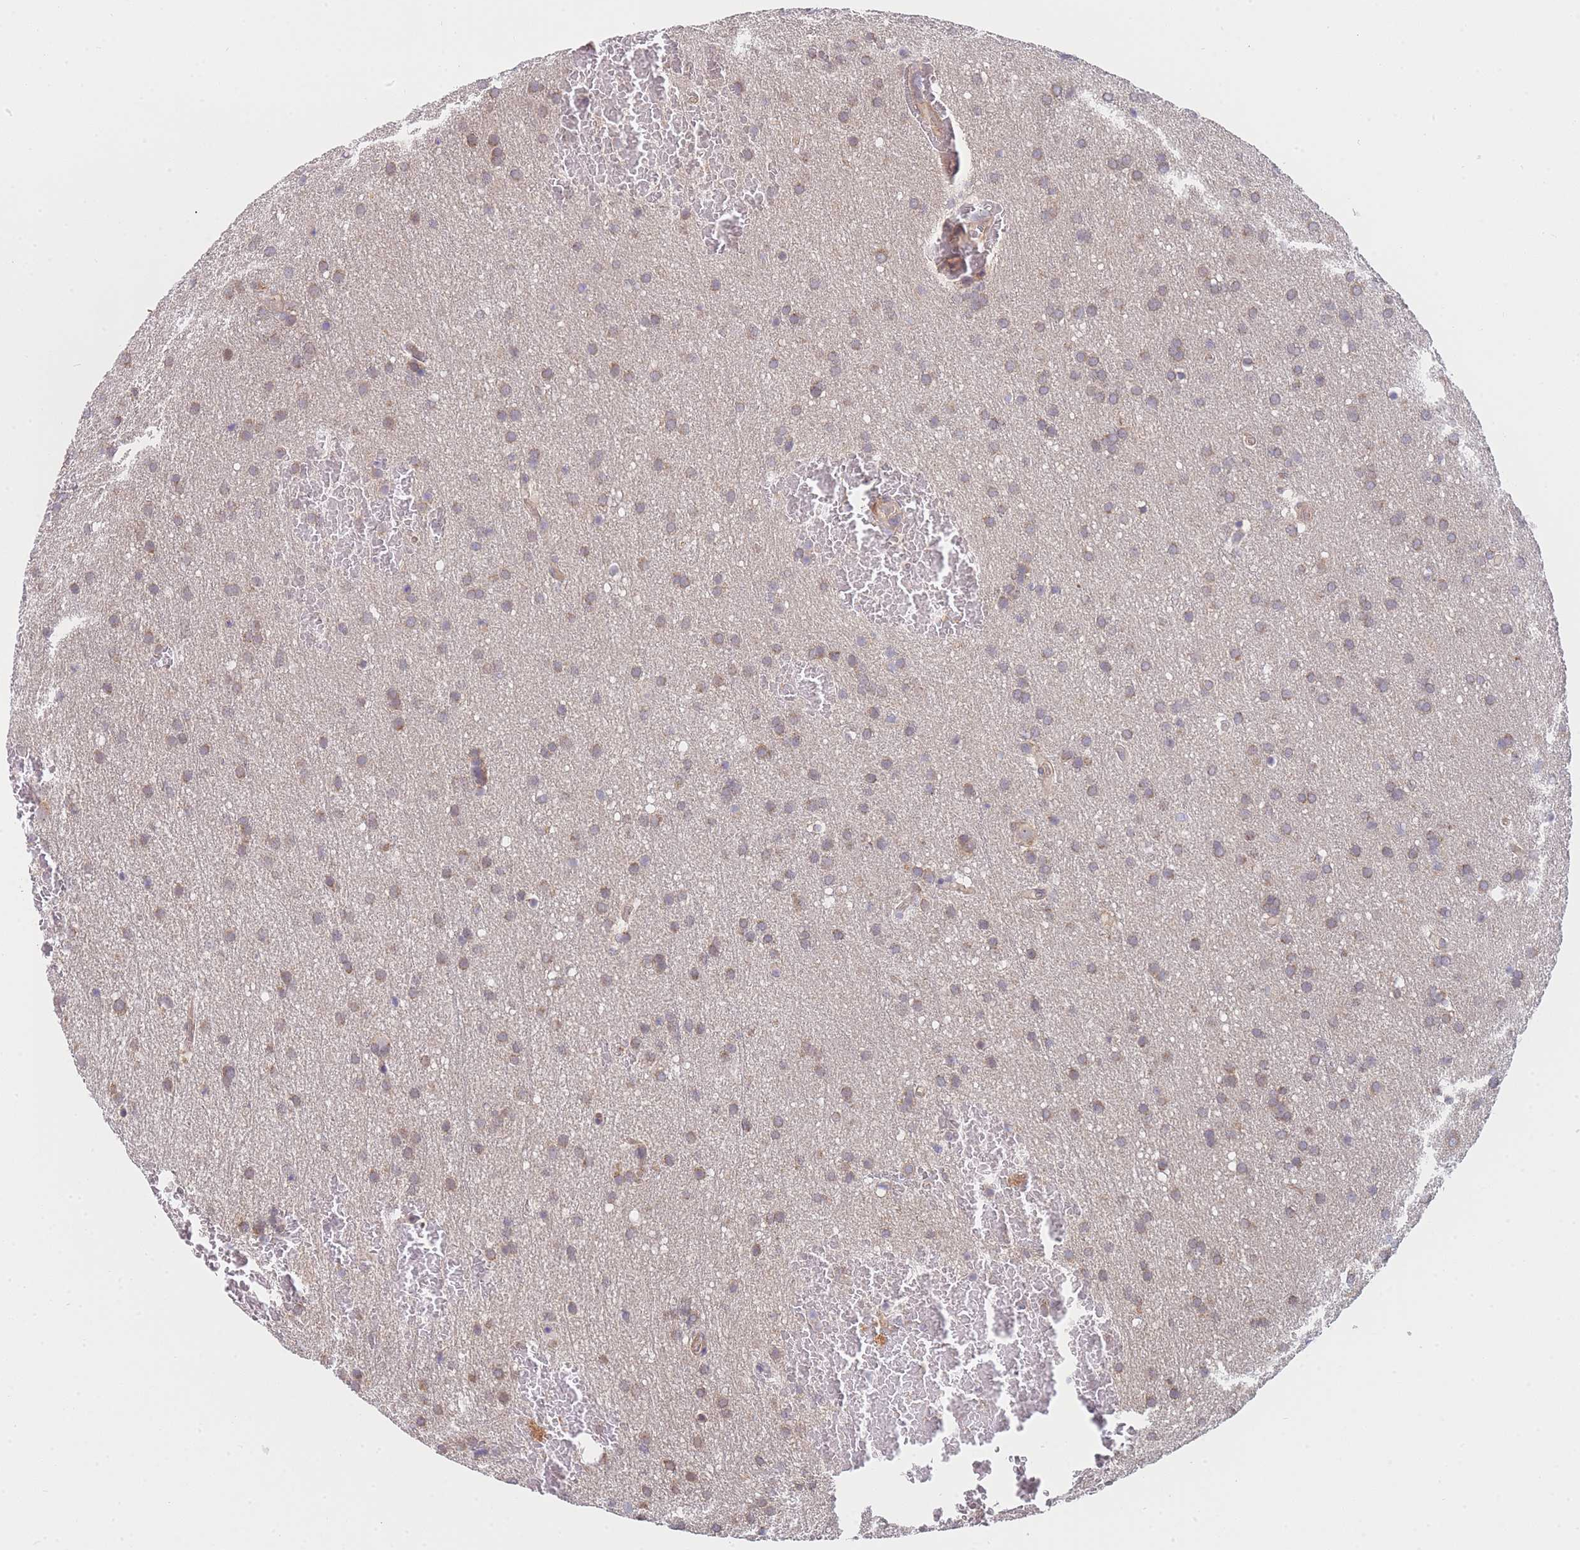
{"staining": {"intensity": "weak", "quantity": ">75%", "location": "cytoplasmic/membranous"}, "tissue": "glioma", "cell_type": "Tumor cells", "image_type": "cancer", "snomed": [{"axis": "morphology", "description": "Glioma, malignant, Low grade"}, {"axis": "topography", "description": "Brain"}], "caption": "Protein staining exhibits weak cytoplasmic/membranous positivity in about >75% of tumor cells in malignant glioma (low-grade).", "gene": "MRPS18B", "patient": {"sex": "female", "age": 32}}